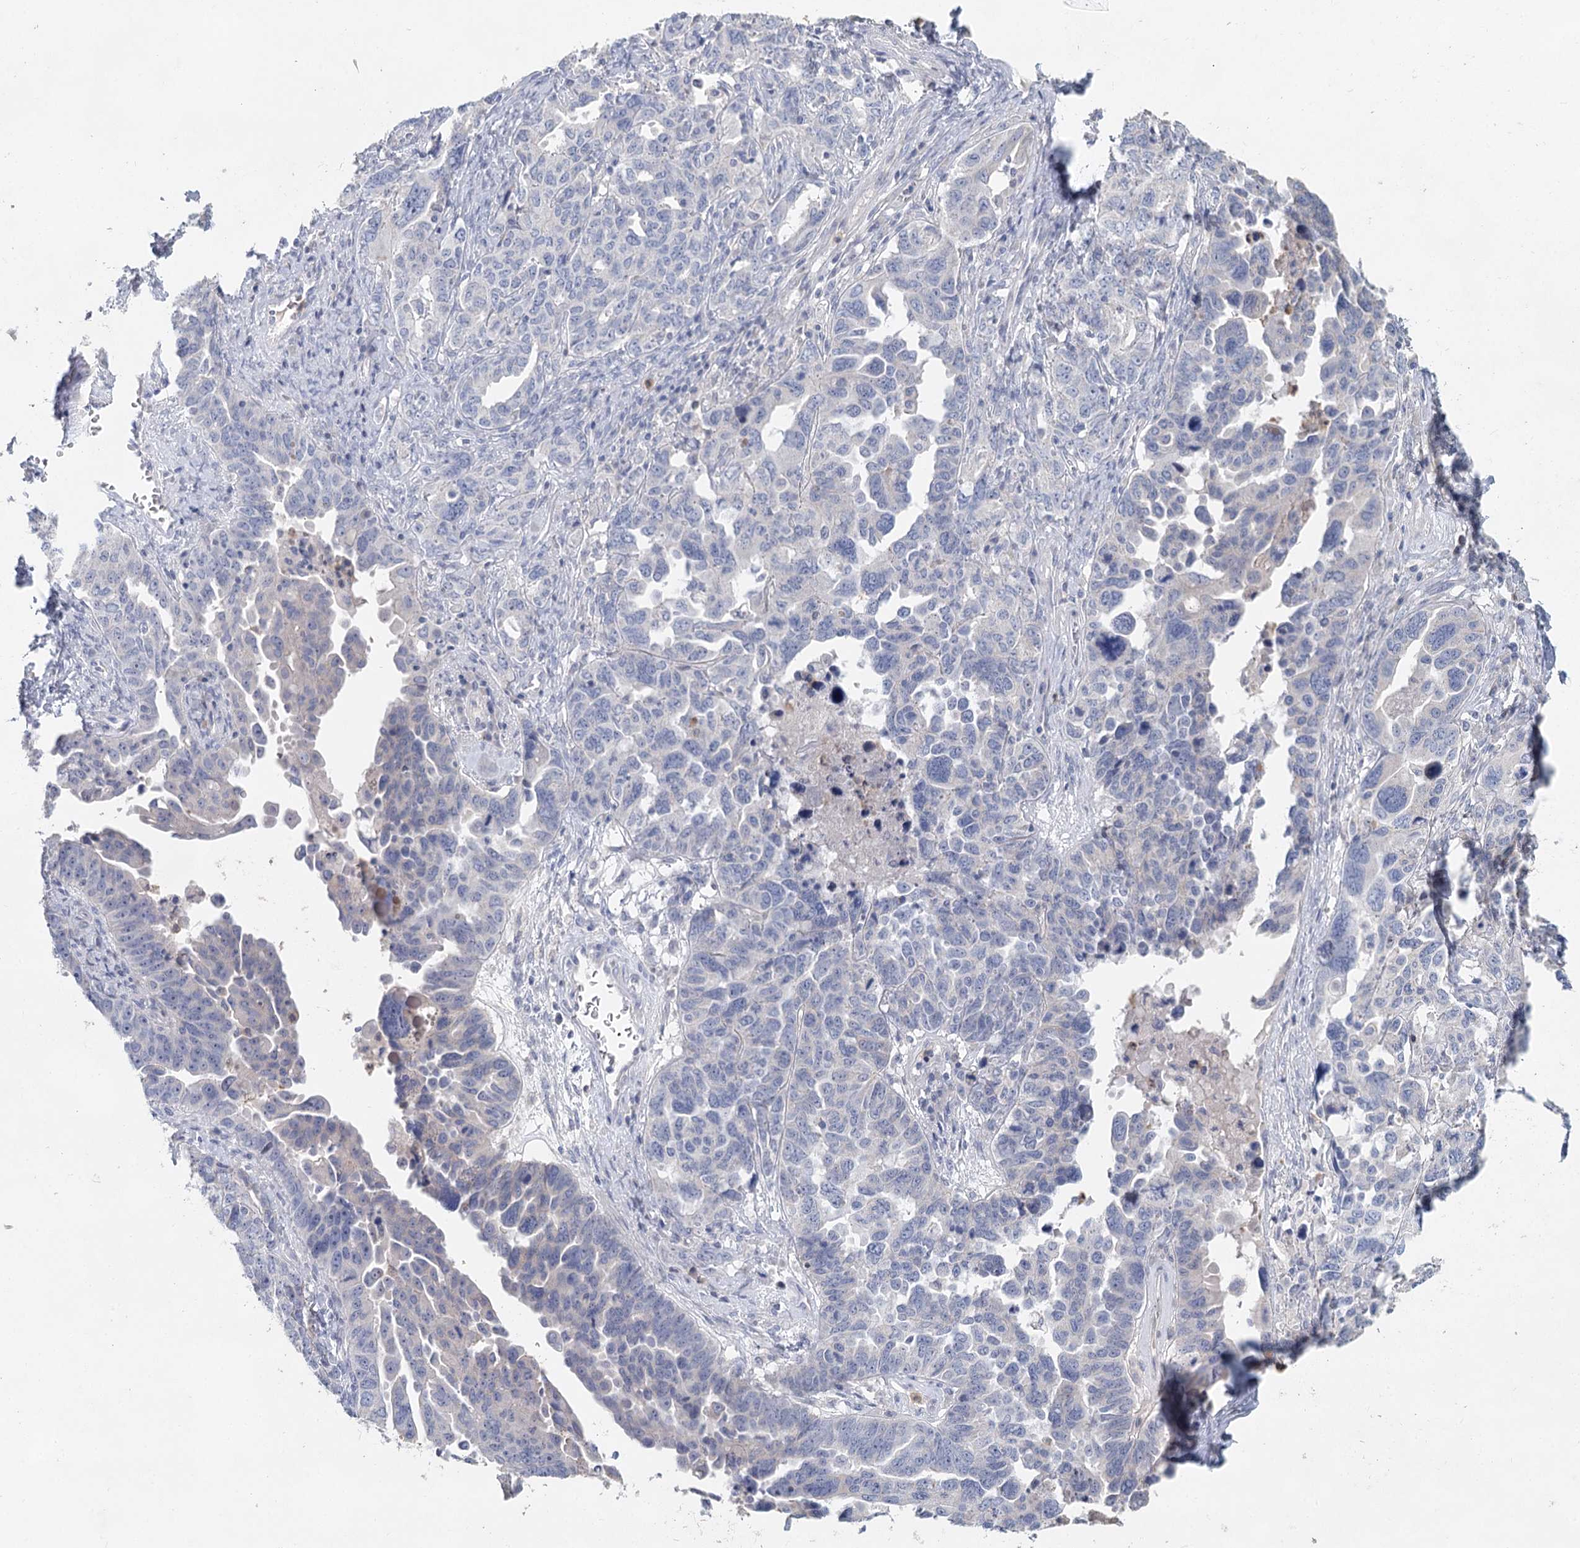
{"staining": {"intensity": "negative", "quantity": "none", "location": "none"}, "tissue": "ovarian cancer", "cell_type": "Tumor cells", "image_type": "cancer", "snomed": [{"axis": "morphology", "description": "Carcinoma, endometroid"}, {"axis": "topography", "description": "Ovary"}], "caption": "An image of human ovarian cancer is negative for staining in tumor cells.", "gene": "MYL6B", "patient": {"sex": "female", "age": 62}}